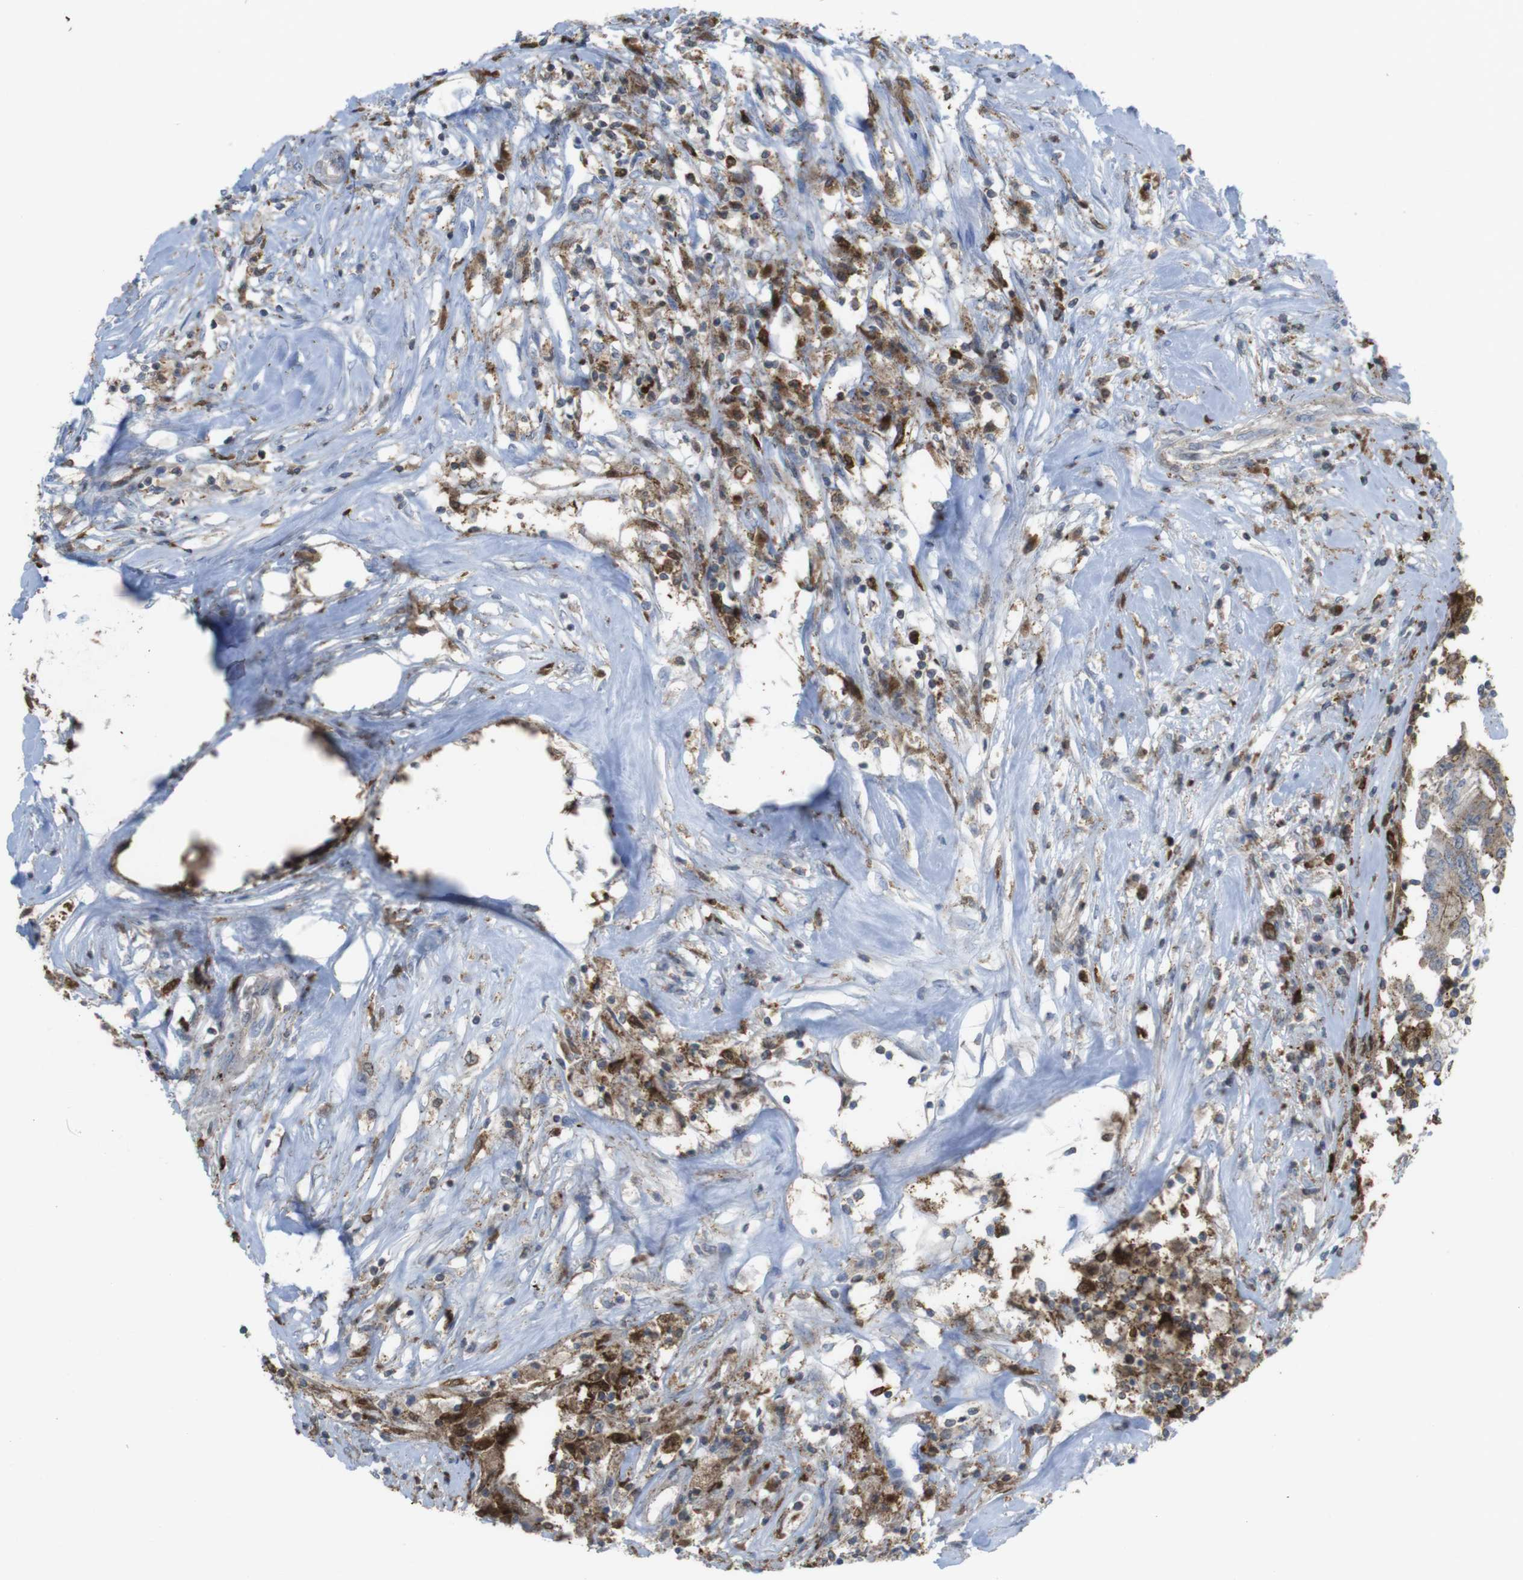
{"staining": {"intensity": "moderate", "quantity": "25%-75%", "location": "cytoplasmic/membranous"}, "tissue": "colorectal cancer", "cell_type": "Tumor cells", "image_type": "cancer", "snomed": [{"axis": "morphology", "description": "Adenocarcinoma, NOS"}, {"axis": "topography", "description": "Rectum"}], "caption": "A brown stain labels moderate cytoplasmic/membranous positivity of a protein in colorectal adenocarcinoma tumor cells.", "gene": "PRKCD", "patient": {"sex": "male", "age": 63}}